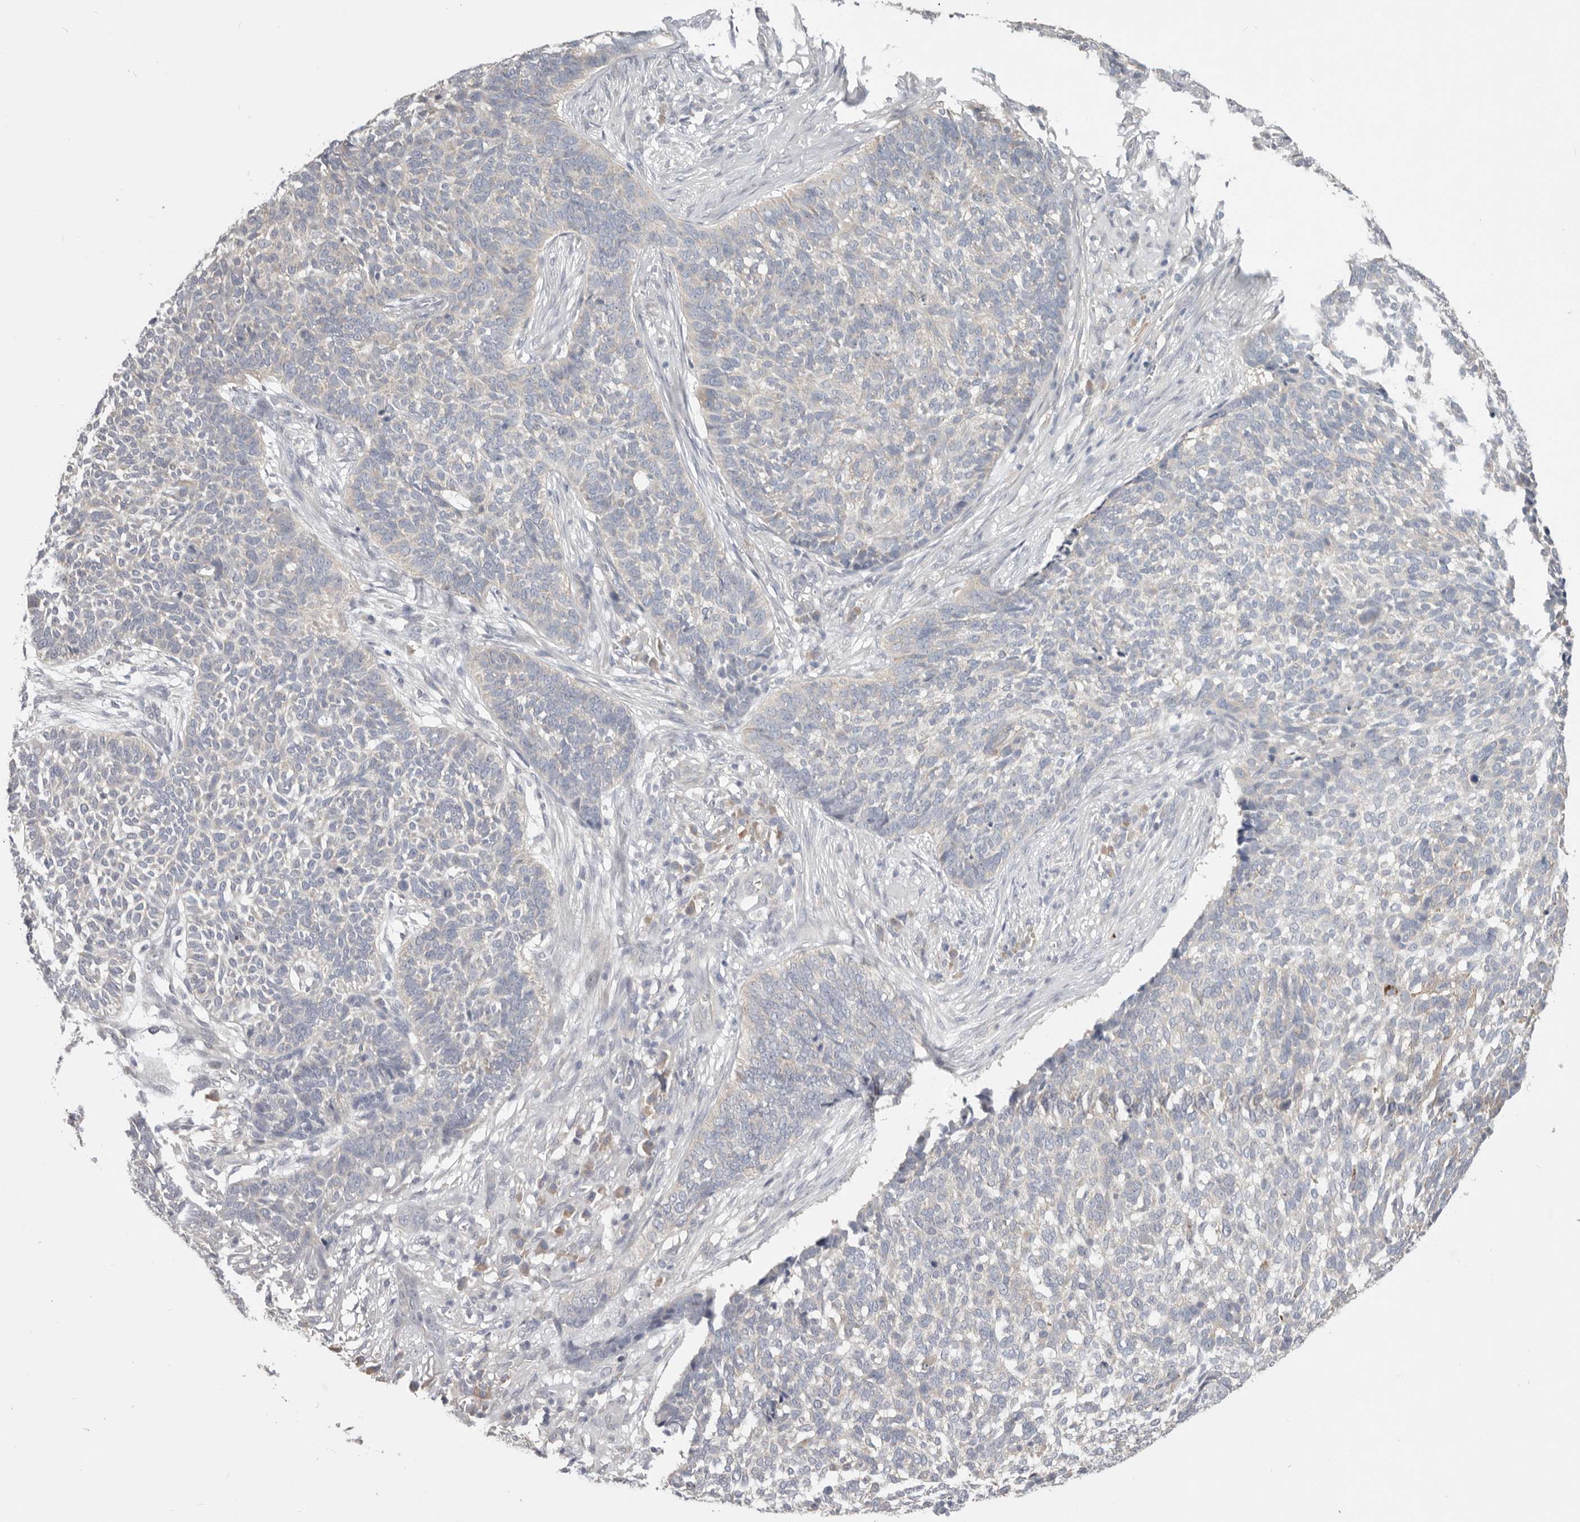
{"staining": {"intensity": "weak", "quantity": "<25%", "location": "cytoplasmic/membranous"}, "tissue": "skin cancer", "cell_type": "Tumor cells", "image_type": "cancer", "snomed": [{"axis": "morphology", "description": "Basal cell carcinoma"}, {"axis": "topography", "description": "Skin"}], "caption": "The photomicrograph demonstrates no significant positivity in tumor cells of skin cancer.", "gene": "WDR77", "patient": {"sex": "male", "age": 85}}